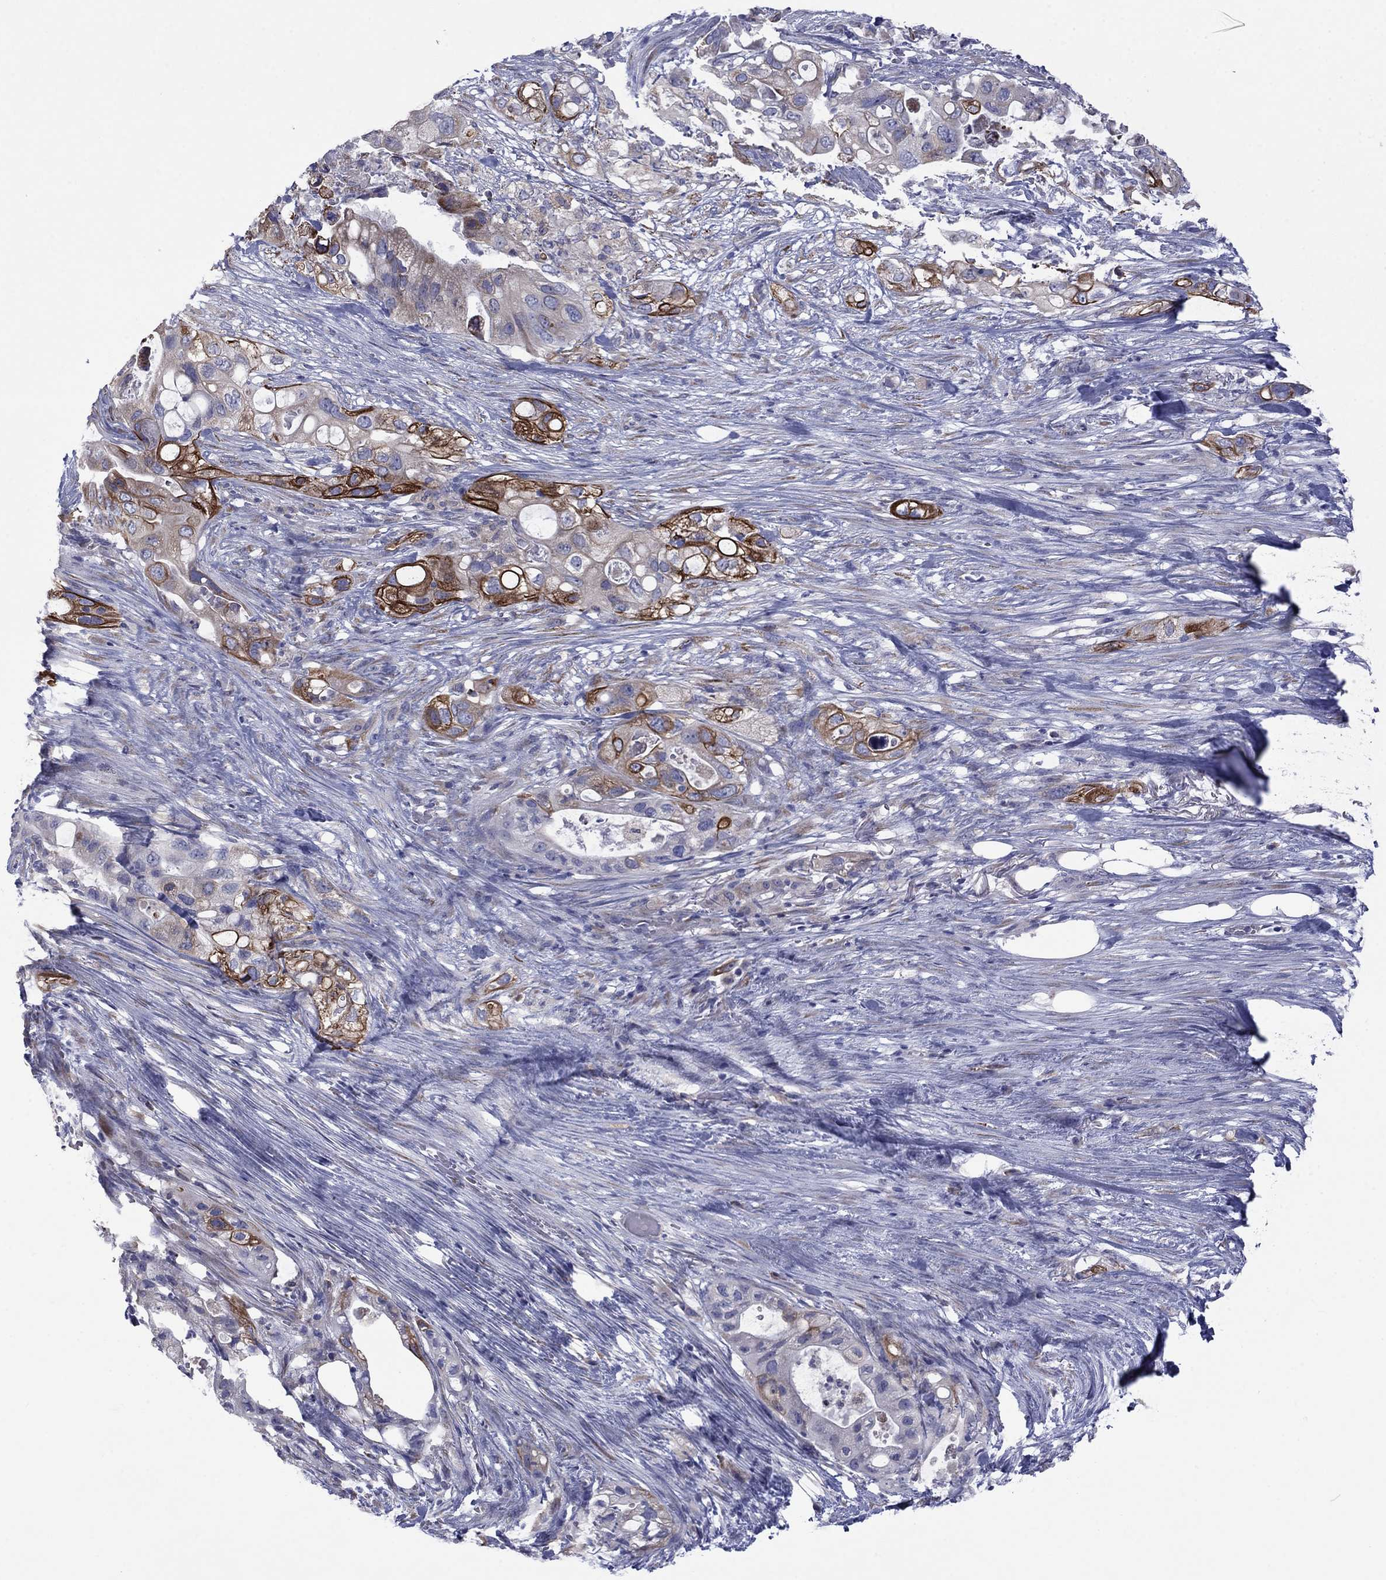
{"staining": {"intensity": "strong", "quantity": "25%-75%", "location": "cytoplasmic/membranous,nuclear"}, "tissue": "pancreatic cancer", "cell_type": "Tumor cells", "image_type": "cancer", "snomed": [{"axis": "morphology", "description": "Adenocarcinoma, NOS"}, {"axis": "topography", "description": "Pancreas"}], "caption": "DAB immunohistochemical staining of human adenocarcinoma (pancreatic) demonstrates strong cytoplasmic/membranous and nuclear protein staining in about 25%-75% of tumor cells. (Stains: DAB in brown, nuclei in blue, Microscopy: brightfield microscopy at high magnification).", "gene": "TMPRSS11A", "patient": {"sex": "female", "age": 72}}